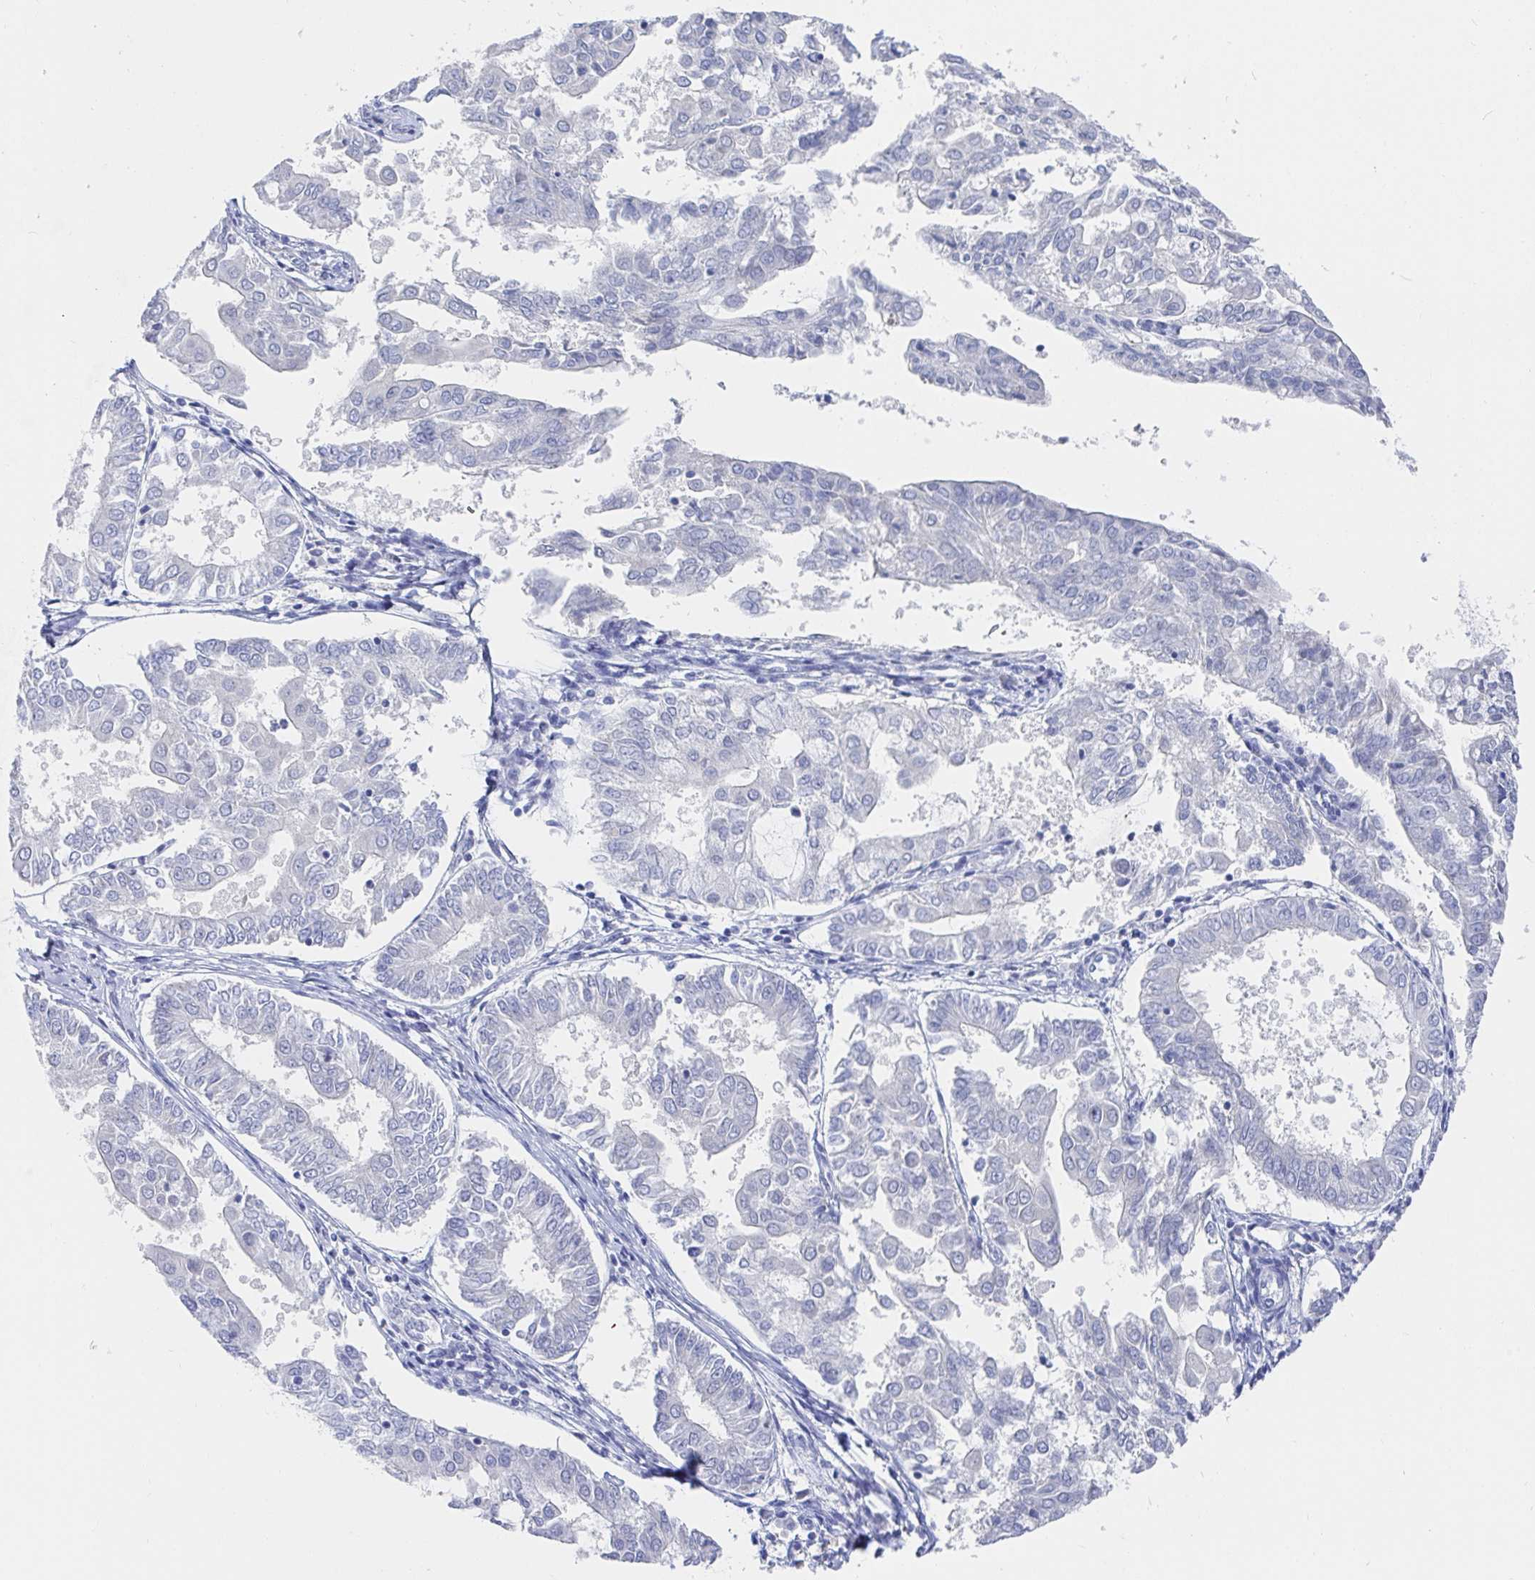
{"staining": {"intensity": "negative", "quantity": "none", "location": "none"}, "tissue": "endometrial cancer", "cell_type": "Tumor cells", "image_type": "cancer", "snomed": [{"axis": "morphology", "description": "Adenocarcinoma, NOS"}, {"axis": "topography", "description": "Endometrium"}], "caption": "This image is of endometrial cancer stained with immunohistochemistry to label a protein in brown with the nuclei are counter-stained blue. There is no positivity in tumor cells.", "gene": "ZNF430", "patient": {"sex": "female", "age": 68}}